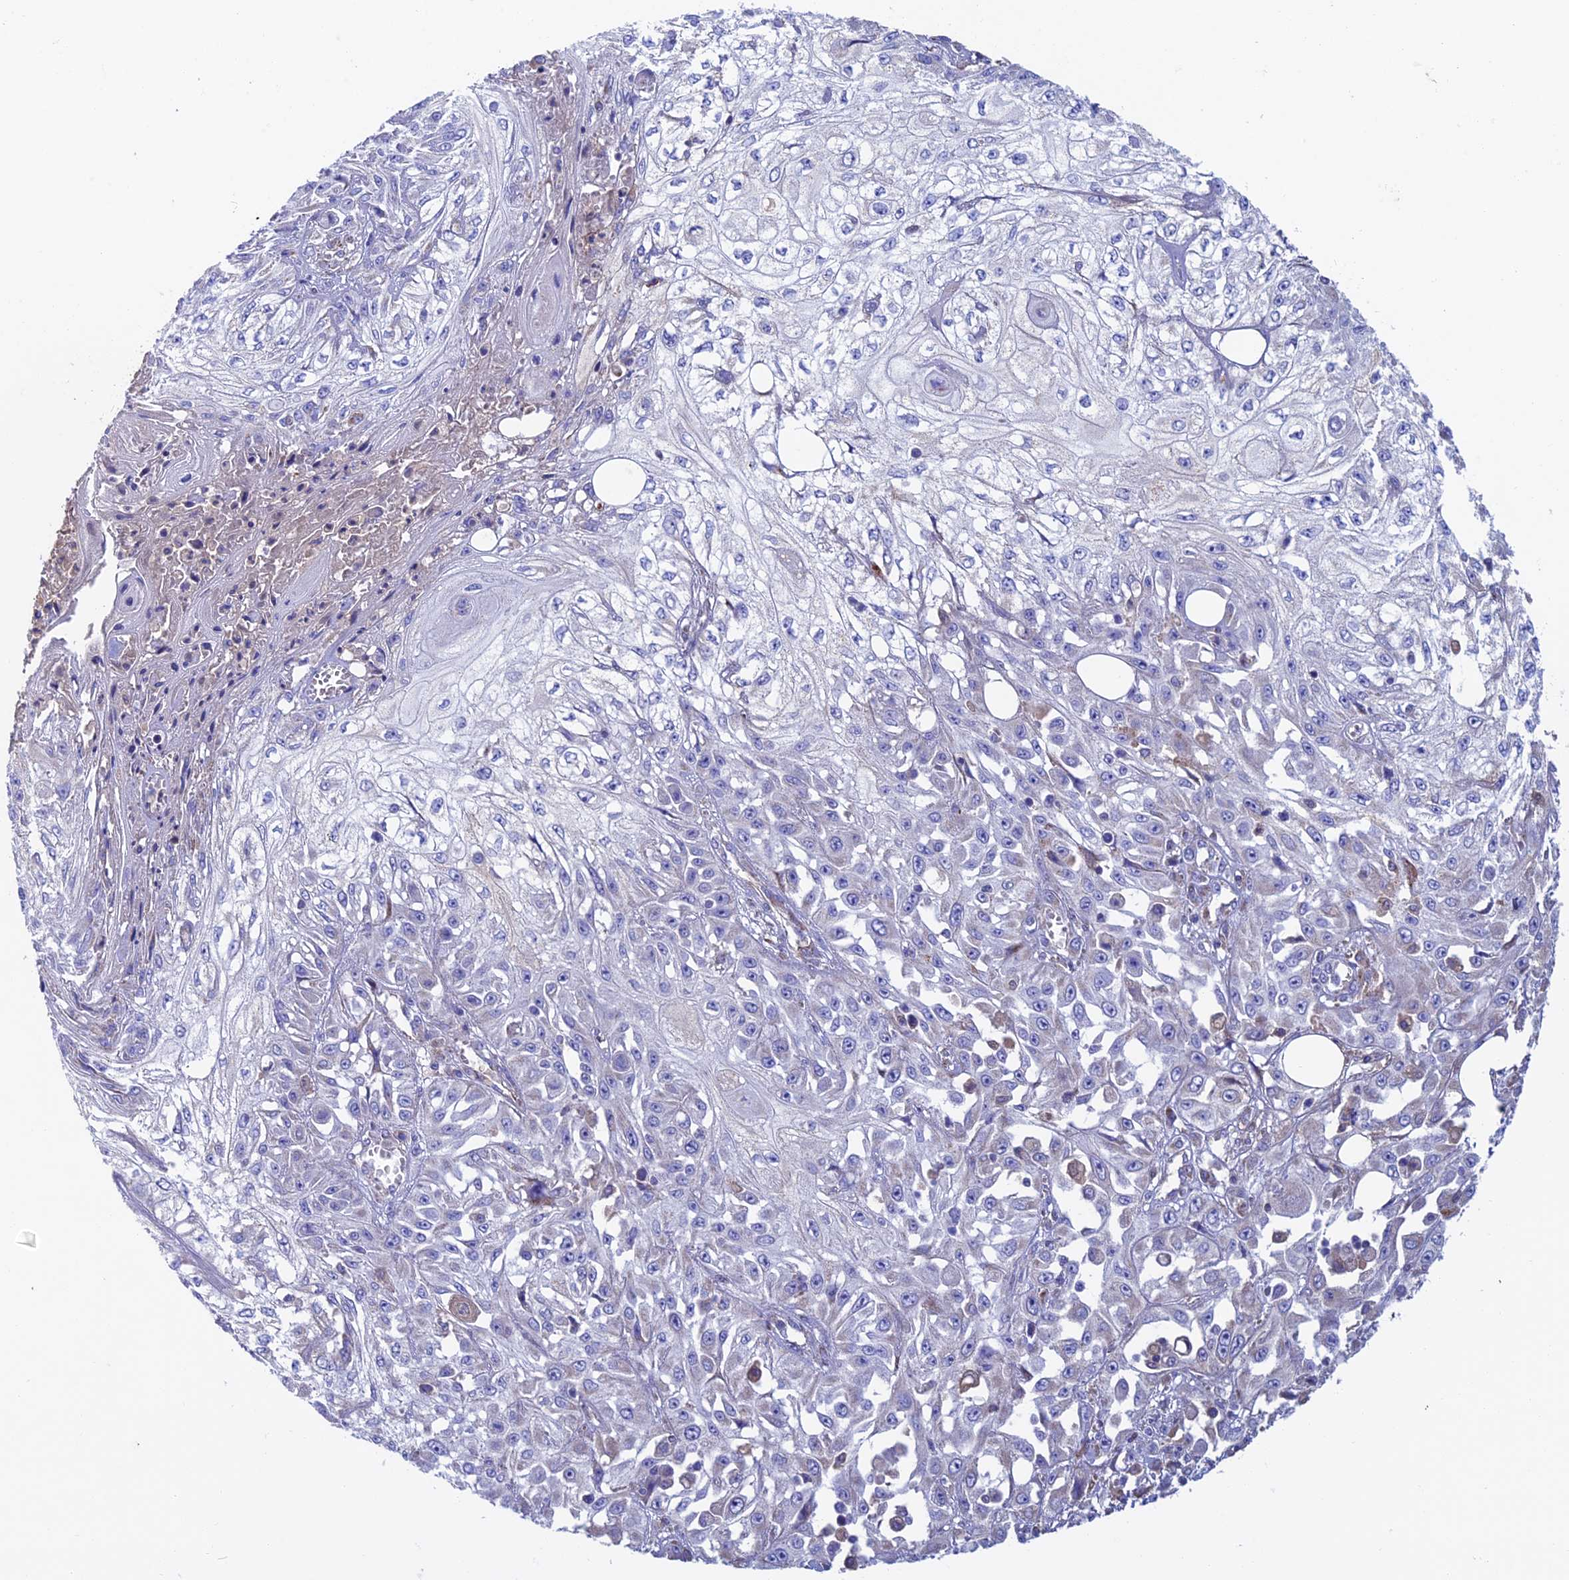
{"staining": {"intensity": "negative", "quantity": "none", "location": "none"}, "tissue": "skin cancer", "cell_type": "Tumor cells", "image_type": "cancer", "snomed": [{"axis": "morphology", "description": "Squamous cell carcinoma, NOS"}, {"axis": "morphology", "description": "Squamous cell carcinoma, metastatic, NOS"}, {"axis": "topography", "description": "Skin"}, {"axis": "topography", "description": "Lymph node"}], "caption": "DAB immunohistochemical staining of human squamous cell carcinoma (skin) shows no significant positivity in tumor cells. Nuclei are stained in blue.", "gene": "SLC15A5", "patient": {"sex": "male", "age": 75}}